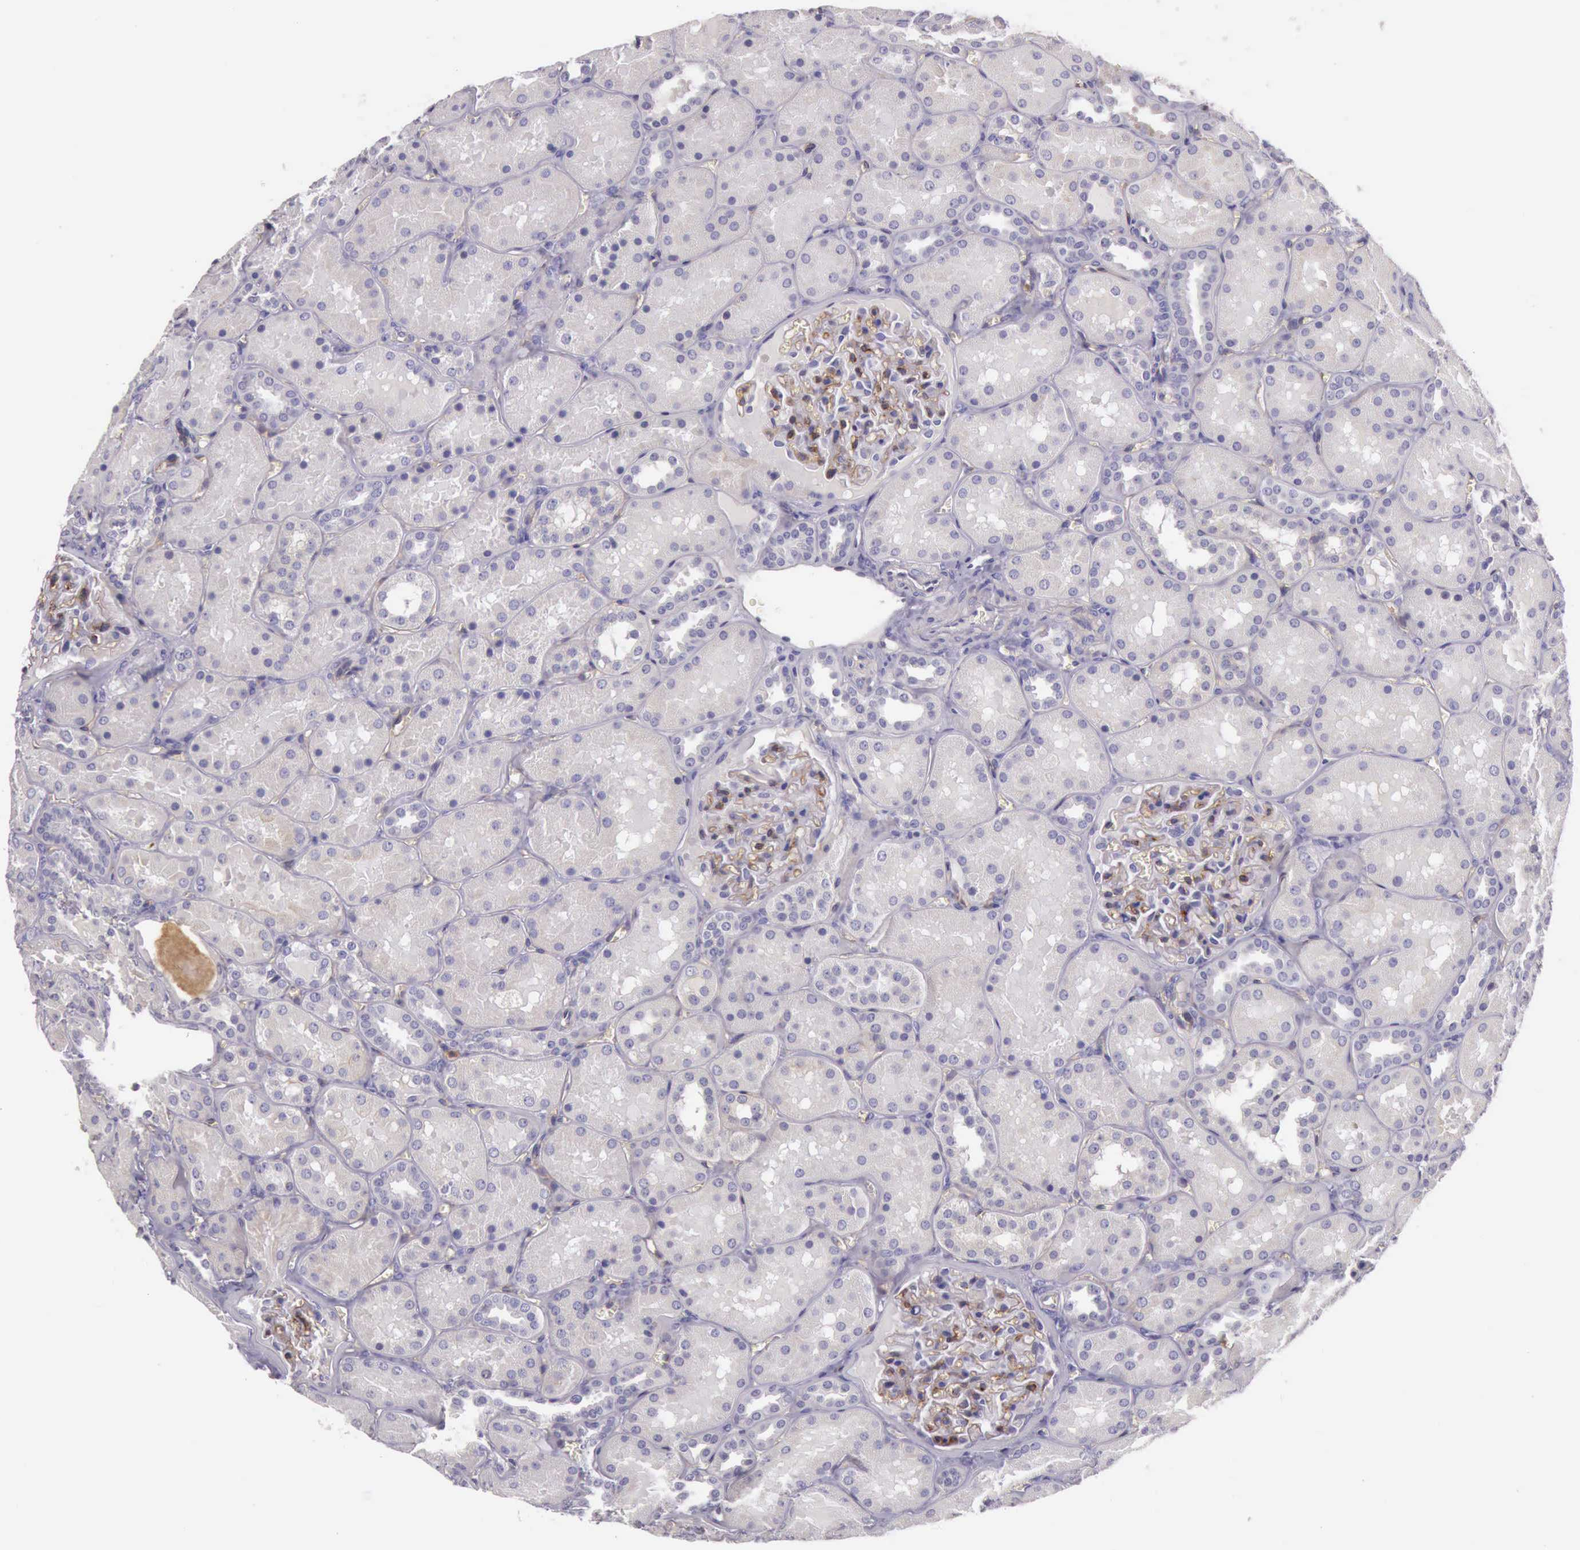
{"staining": {"intensity": "moderate", "quantity": "25%-75%", "location": "cytoplasmic/membranous,nuclear"}, "tissue": "kidney", "cell_type": "Cells in glomeruli", "image_type": "normal", "snomed": [{"axis": "morphology", "description": "Normal tissue, NOS"}, {"axis": "topography", "description": "Kidney"}], "caption": "Moderate cytoplasmic/membranous,nuclear protein positivity is identified in about 25%-75% of cells in glomeruli in kidney.", "gene": "TCEANC", "patient": {"sex": "female", "age": 52}}